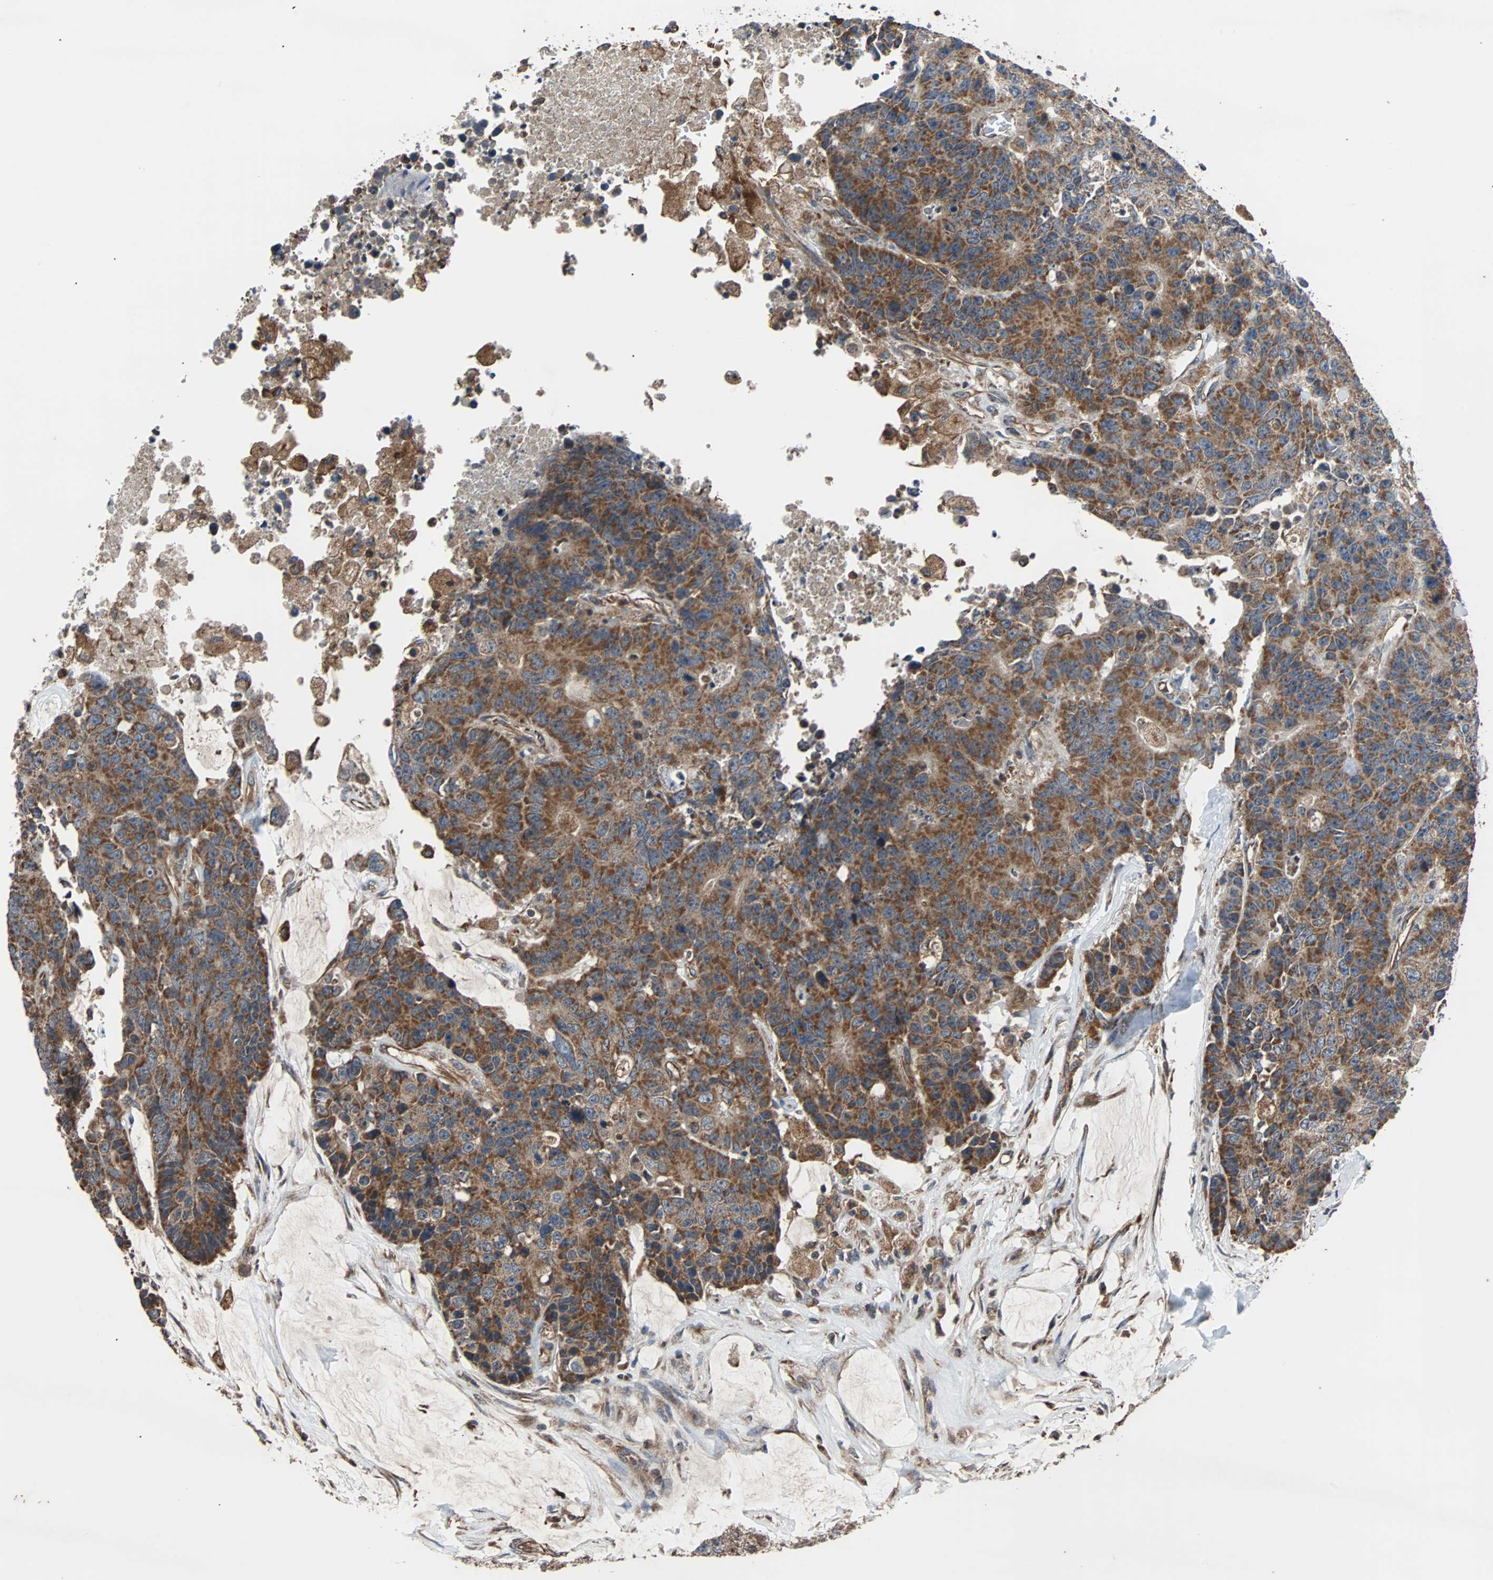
{"staining": {"intensity": "moderate", "quantity": ">75%", "location": "cytoplasmic/membranous"}, "tissue": "colorectal cancer", "cell_type": "Tumor cells", "image_type": "cancer", "snomed": [{"axis": "morphology", "description": "Adenocarcinoma, NOS"}, {"axis": "topography", "description": "Colon"}], "caption": "Adenocarcinoma (colorectal) was stained to show a protein in brown. There is medium levels of moderate cytoplasmic/membranous positivity in about >75% of tumor cells. The protein of interest is shown in brown color, while the nuclei are stained blue.", "gene": "ACTR3", "patient": {"sex": "female", "age": 86}}